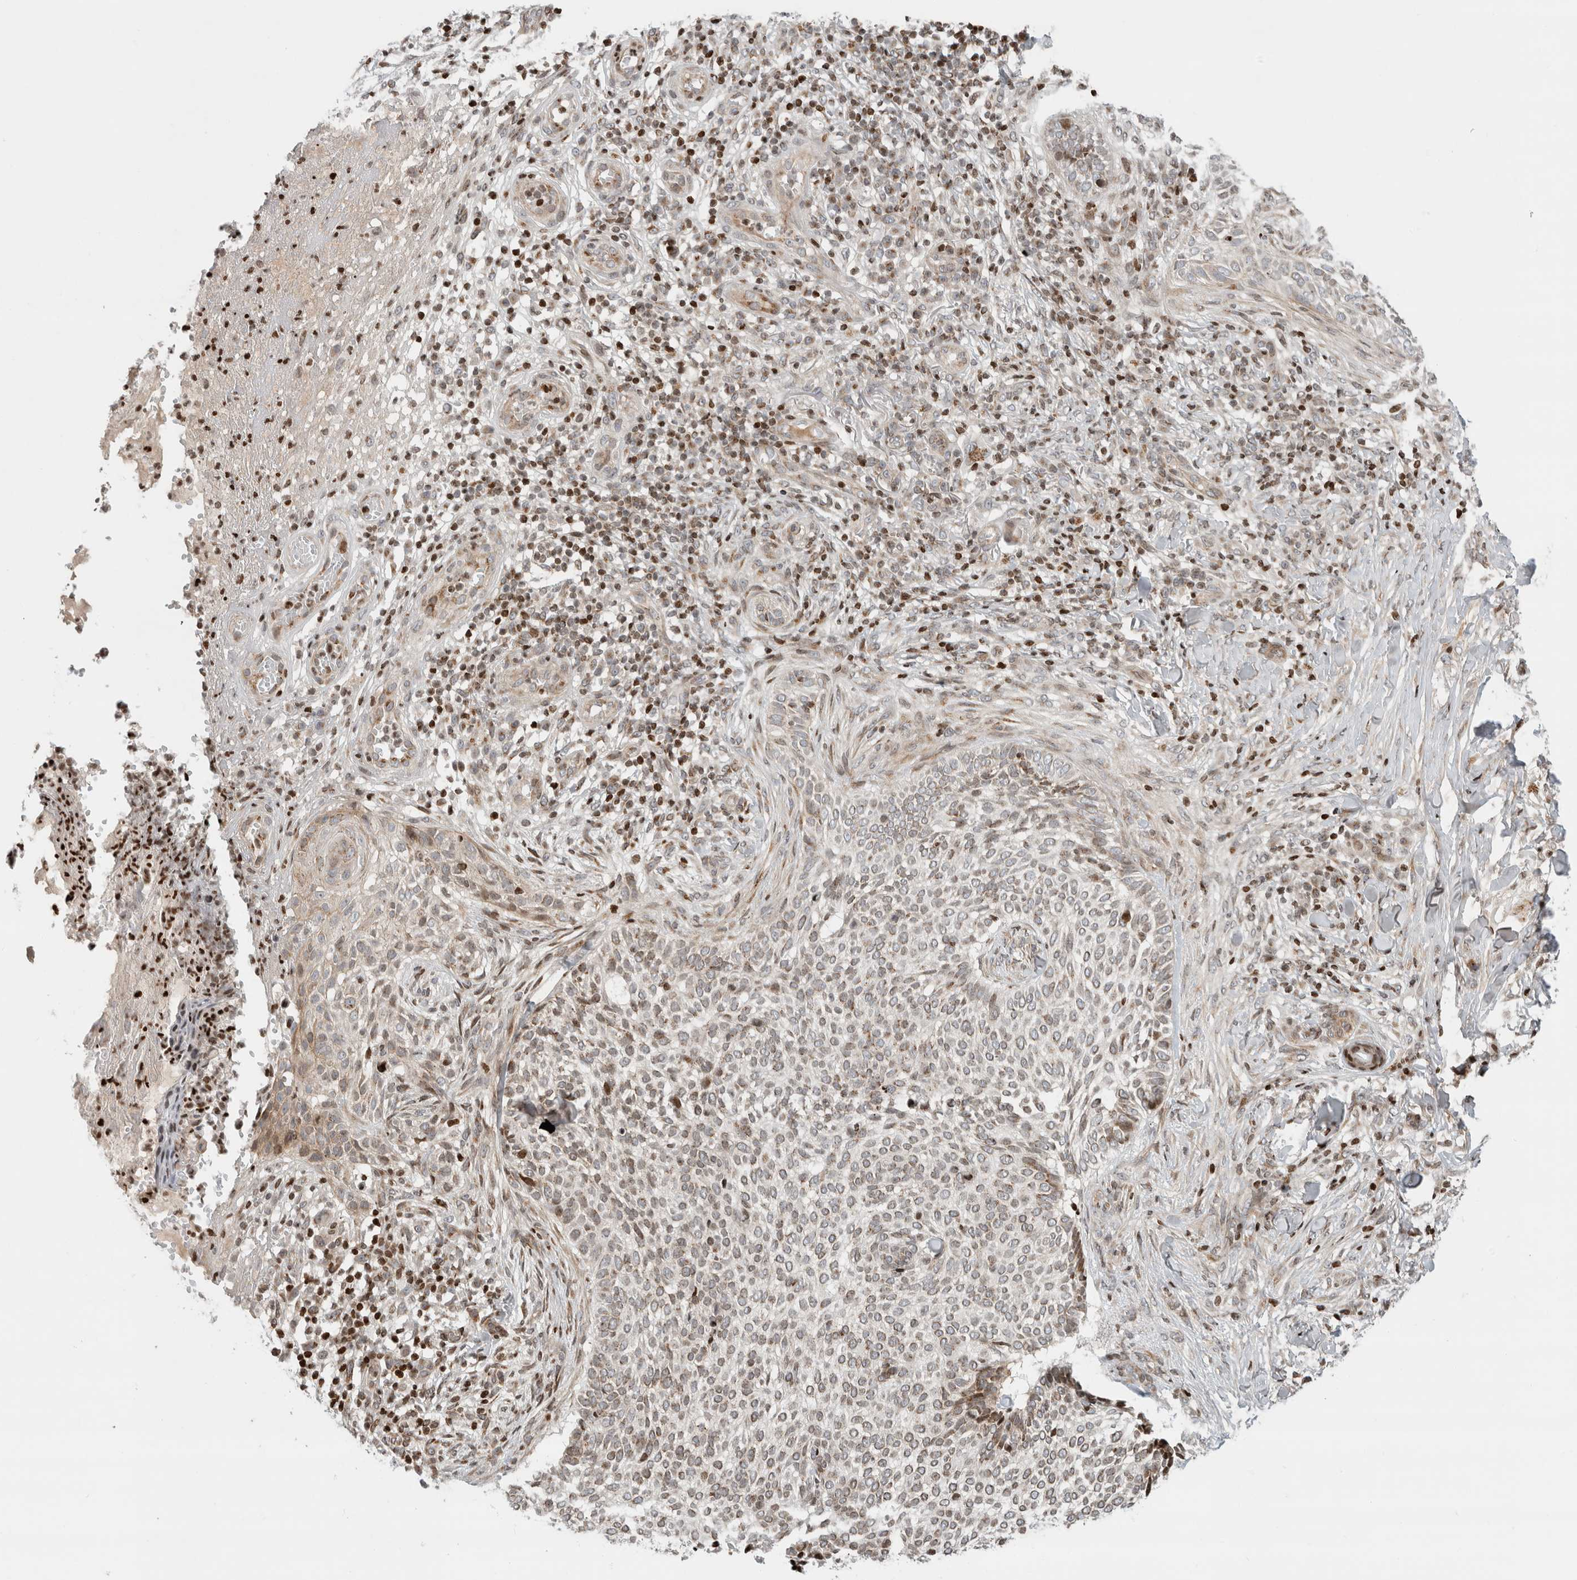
{"staining": {"intensity": "moderate", "quantity": "25%-75%", "location": "cytoplasmic/membranous,nuclear"}, "tissue": "skin cancer", "cell_type": "Tumor cells", "image_type": "cancer", "snomed": [{"axis": "morphology", "description": "Normal tissue, NOS"}, {"axis": "morphology", "description": "Basal cell carcinoma"}, {"axis": "topography", "description": "Skin"}], "caption": "Protein expression analysis of skin cancer (basal cell carcinoma) reveals moderate cytoplasmic/membranous and nuclear staining in about 25%-75% of tumor cells.", "gene": "GINS4", "patient": {"sex": "male", "age": 67}}